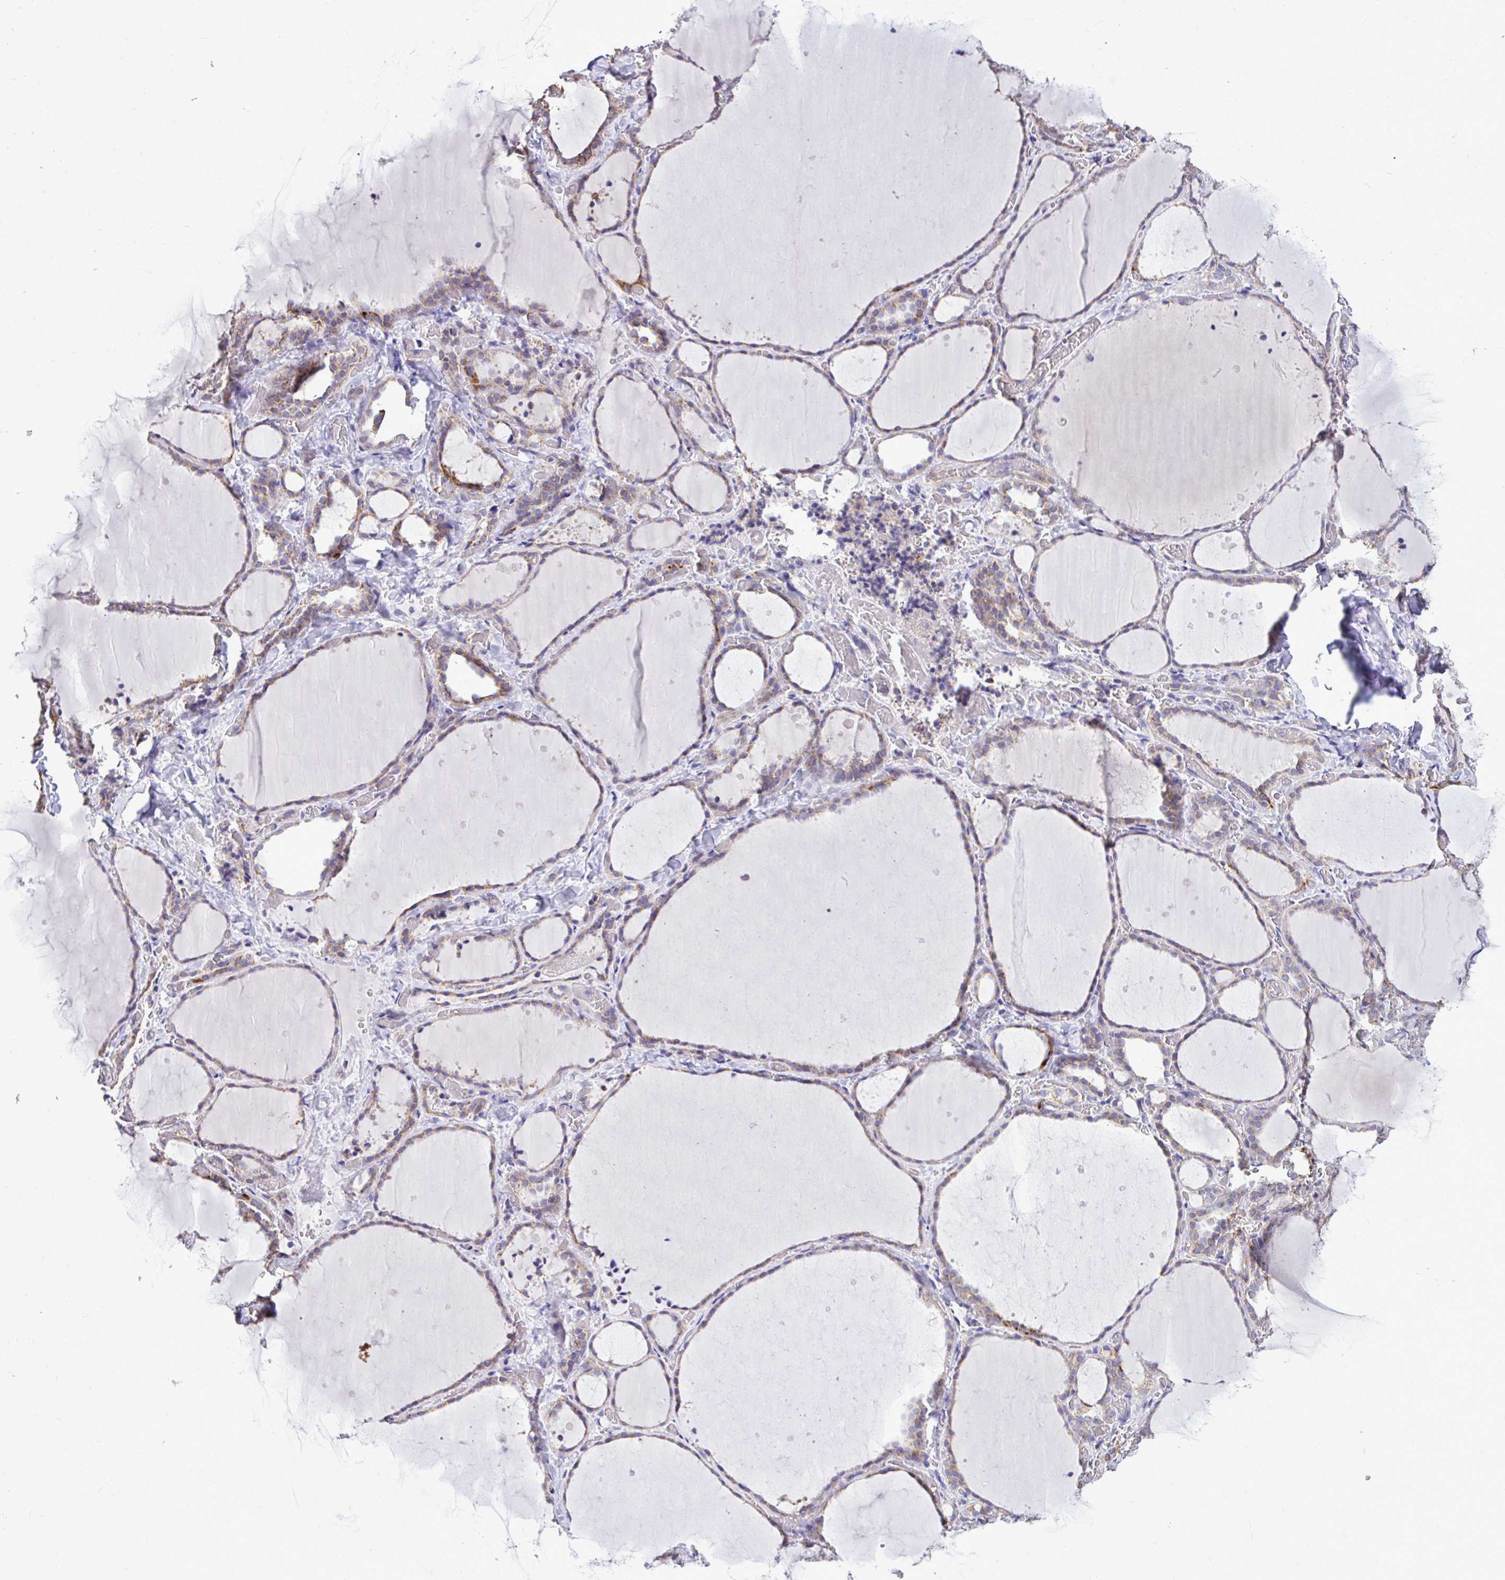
{"staining": {"intensity": "moderate", "quantity": "25%-75%", "location": "cytoplasmic/membranous"}, "tissue": "thyroid gland", "cell_type": "Glandular cells", "image_type": "normal", "snomed": [{"axis": "morphology", "description": "Normal tissue, NOS"}, {"axis": "topography", "description": "Thyroid gland"}], "caption": "A high-resolution histopathology image shows IHC staining of benign thyroid gland, which exhibits moderate cytoplasmic/membranous staining in approximately 25%-75% of glandular cells. (DAB (3,3'-diaminobenzidine) = brown stain, brightfield microscopy at high magnification).", "gene": "ENSG00000269547", "patient": {"sex": "female", "age": 36}}